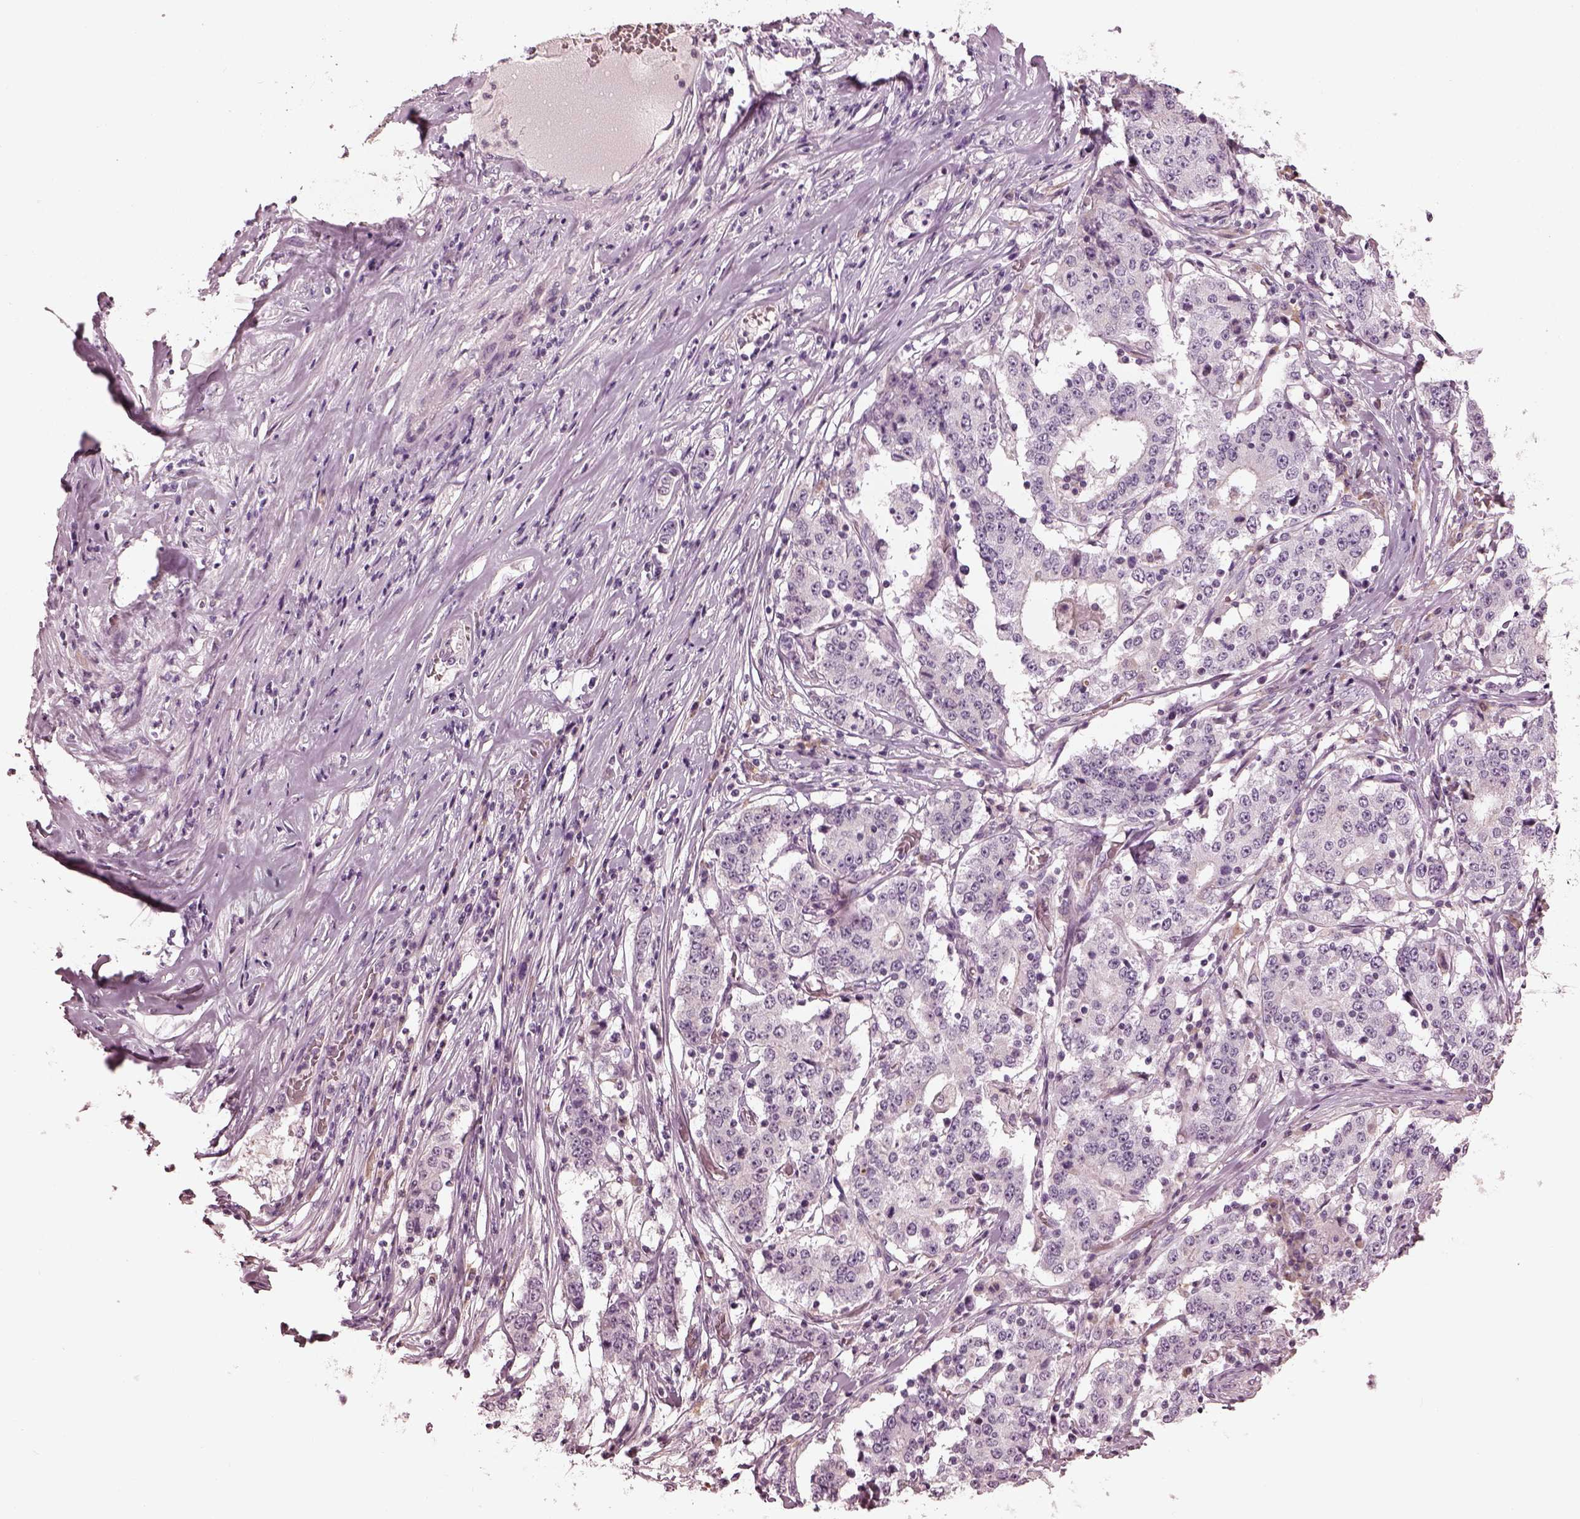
{"staining": {"intensity": "negative", "quantity": "none", "location": "none"}, "tissue": "stomach cancer", "cell_type": "Tumor cells", "image_type": "cancer", "snomed": [{"axis": "morphology", "description": "Adenocarcinoma, NOS"}, {"axis": "topography", "description": "Stomach"}], "caption": "IHC histopathology image of human stomach adenocarcinoma stained for a protein (brown), which exhibits no staining in tumor cells.", "gene": "MIA", "patient": {"sex": "male", "age": 59}}